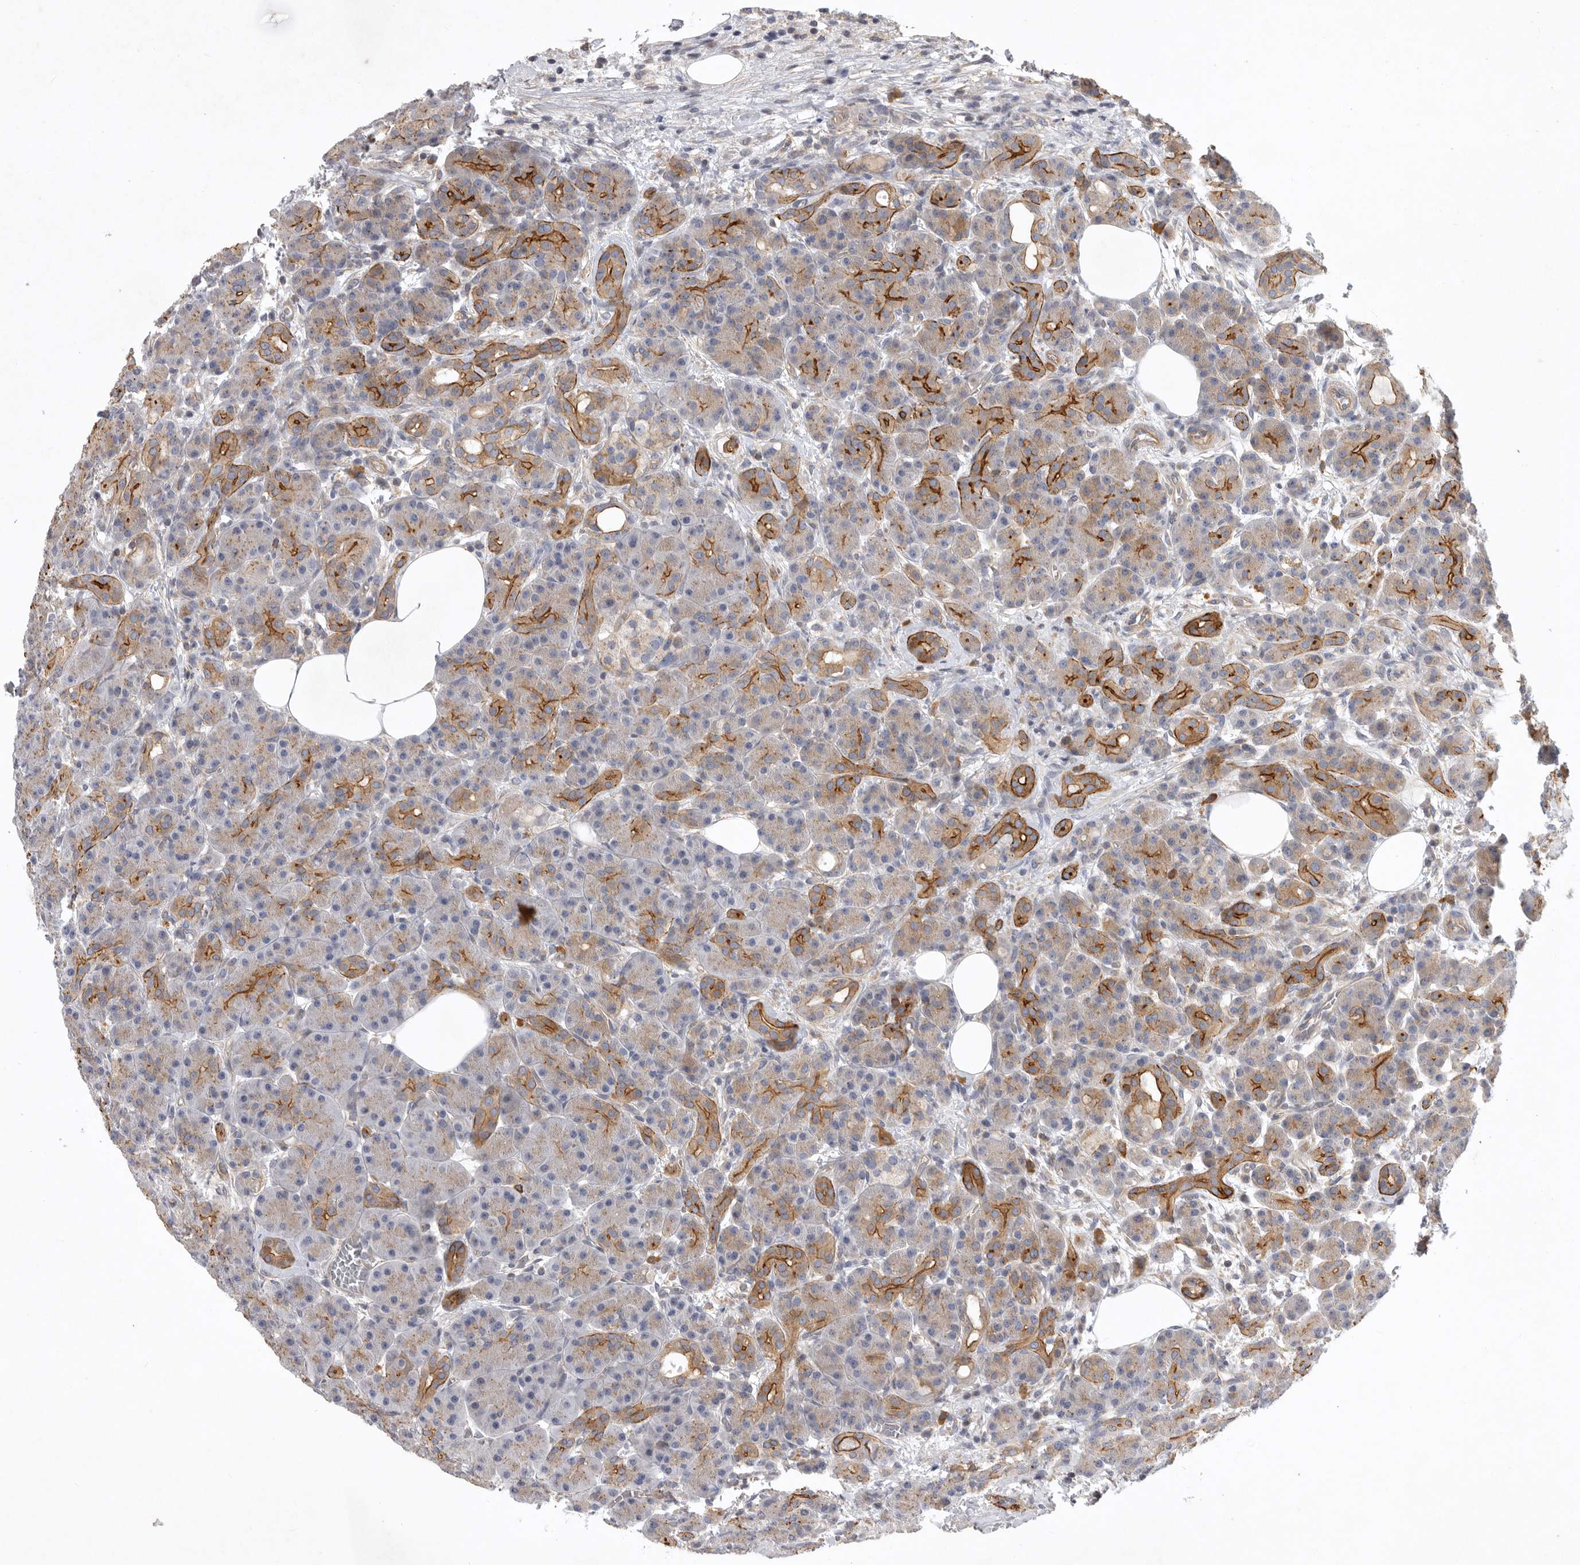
{"staining": {"intensity": "moderate", "quantity": "25%-75%", "location": "cytoplasmic/membranous"}, "tissue": "pancreas", "cell_type": "Exocrine glandular cells", "image_type": "normal", "snomed": [{"axis": "morphology", "description": "Normal tissue, NOS"}, {"axis": "topography", "description": "Pancreas"}], "caption": "Immunohistochemistry photomicrograph of benign pancreas: human pancreas stained using immunohistochemistry (IHC) exhibits medium levels of moderate protein expression localized specifically in the cytoplasmic/membranous of exocrine glandular cells, appearing as a cytoplasmic/membranous brown color.", "gene": "MLPH", "patient": {"sex": "male", "age": 63}}